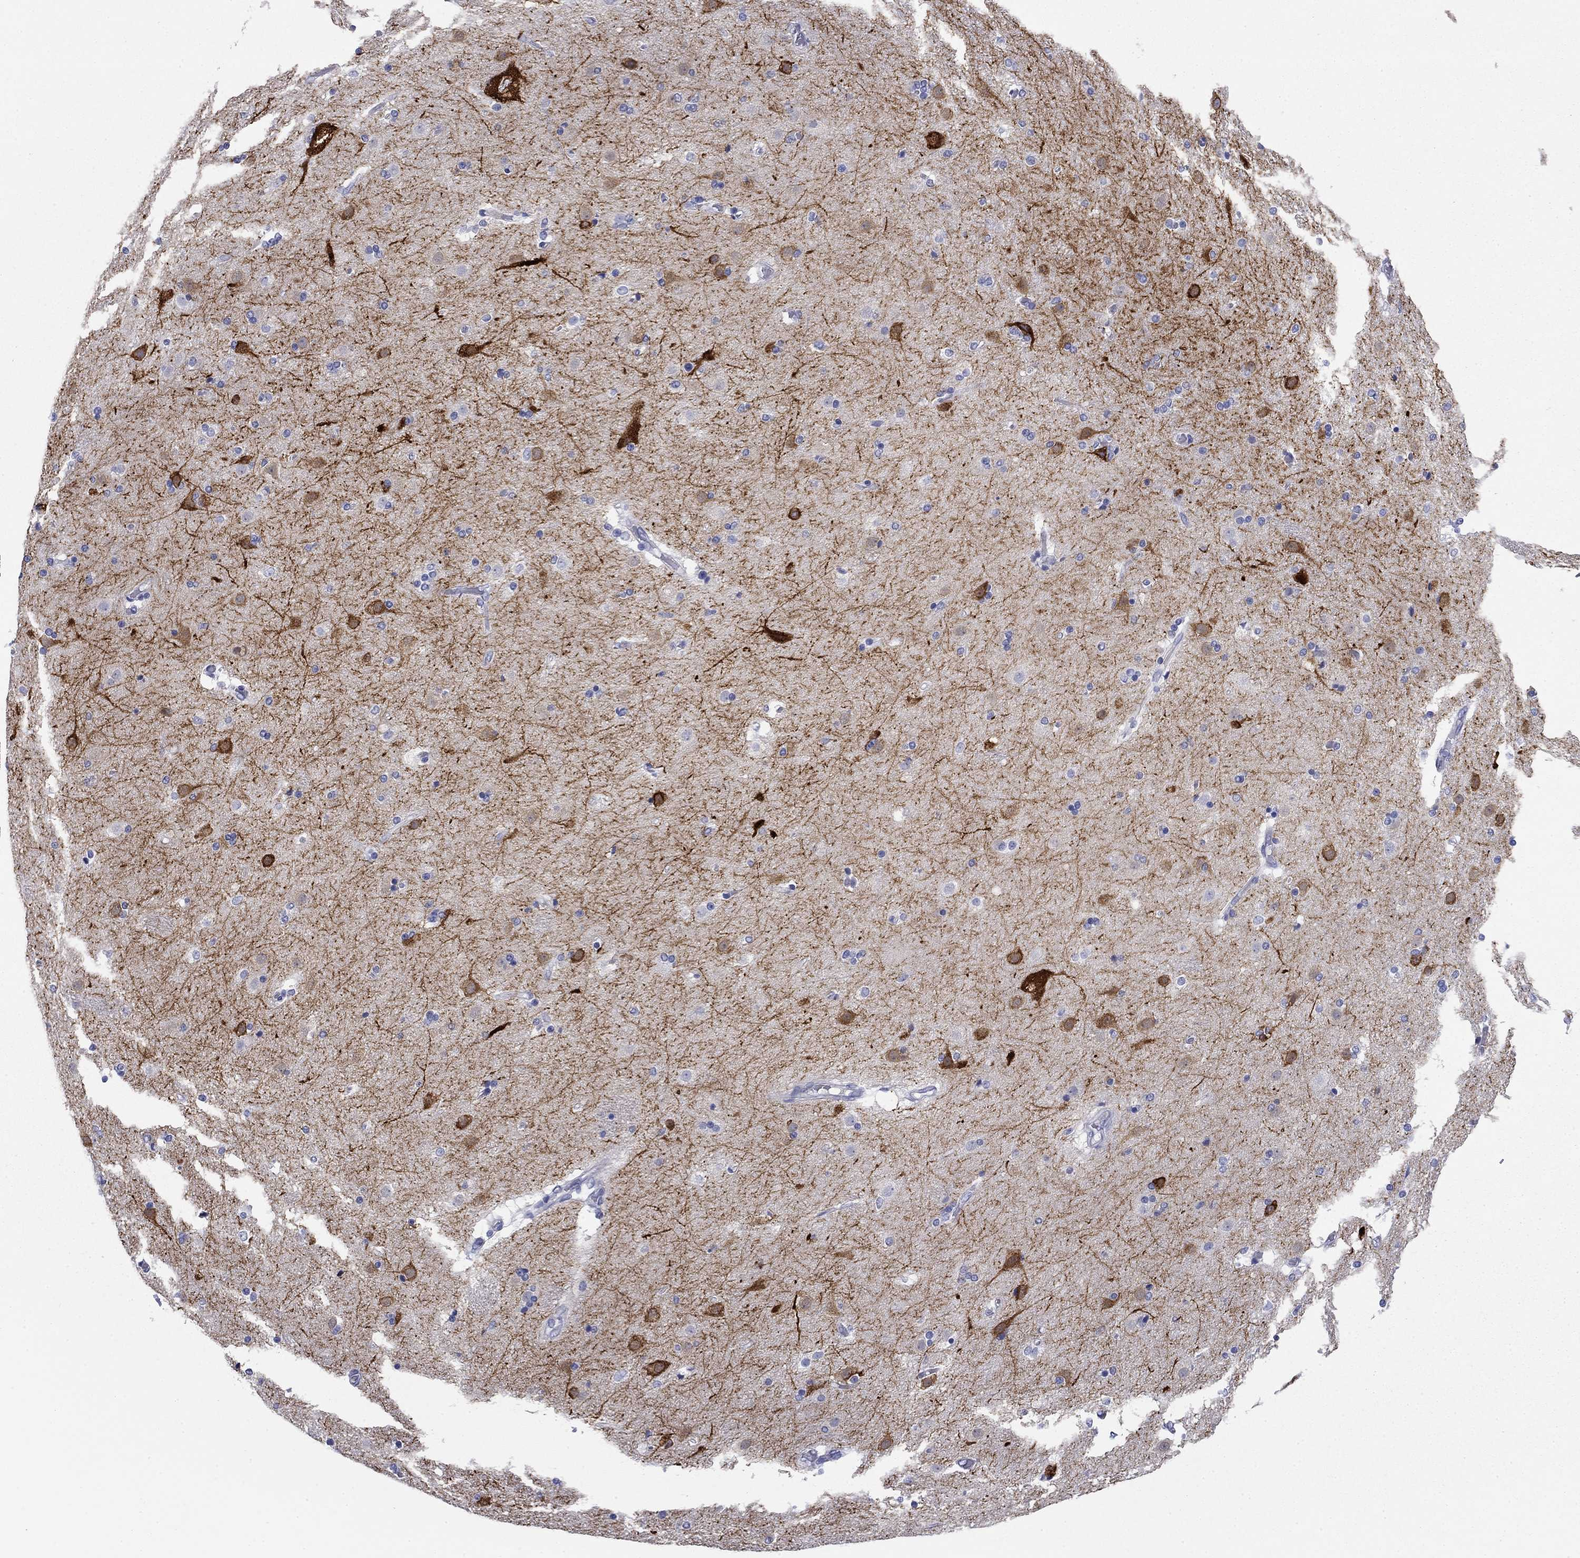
{"staining": {"intensity": "negative", "quantity": "none", "location": "none"}, "tissue": "caudate", "cell_type": "Glial cells", "image_type": "normal", "snomed": [{"axis": "morphology", "description": "Normal tissue, NOS"}, {"axis": "topography", "description": "Lateral ventricle wall"}], "caption": "Glial cells show no significant staining in unremarkable caudate. (DAB (3,3'-diaminobenzidine) immunohistochemistry visualized using brightfield microscopy, high magnification).", "gene": "KCNH1", "patient": {"sex": "male", "age": 54}}